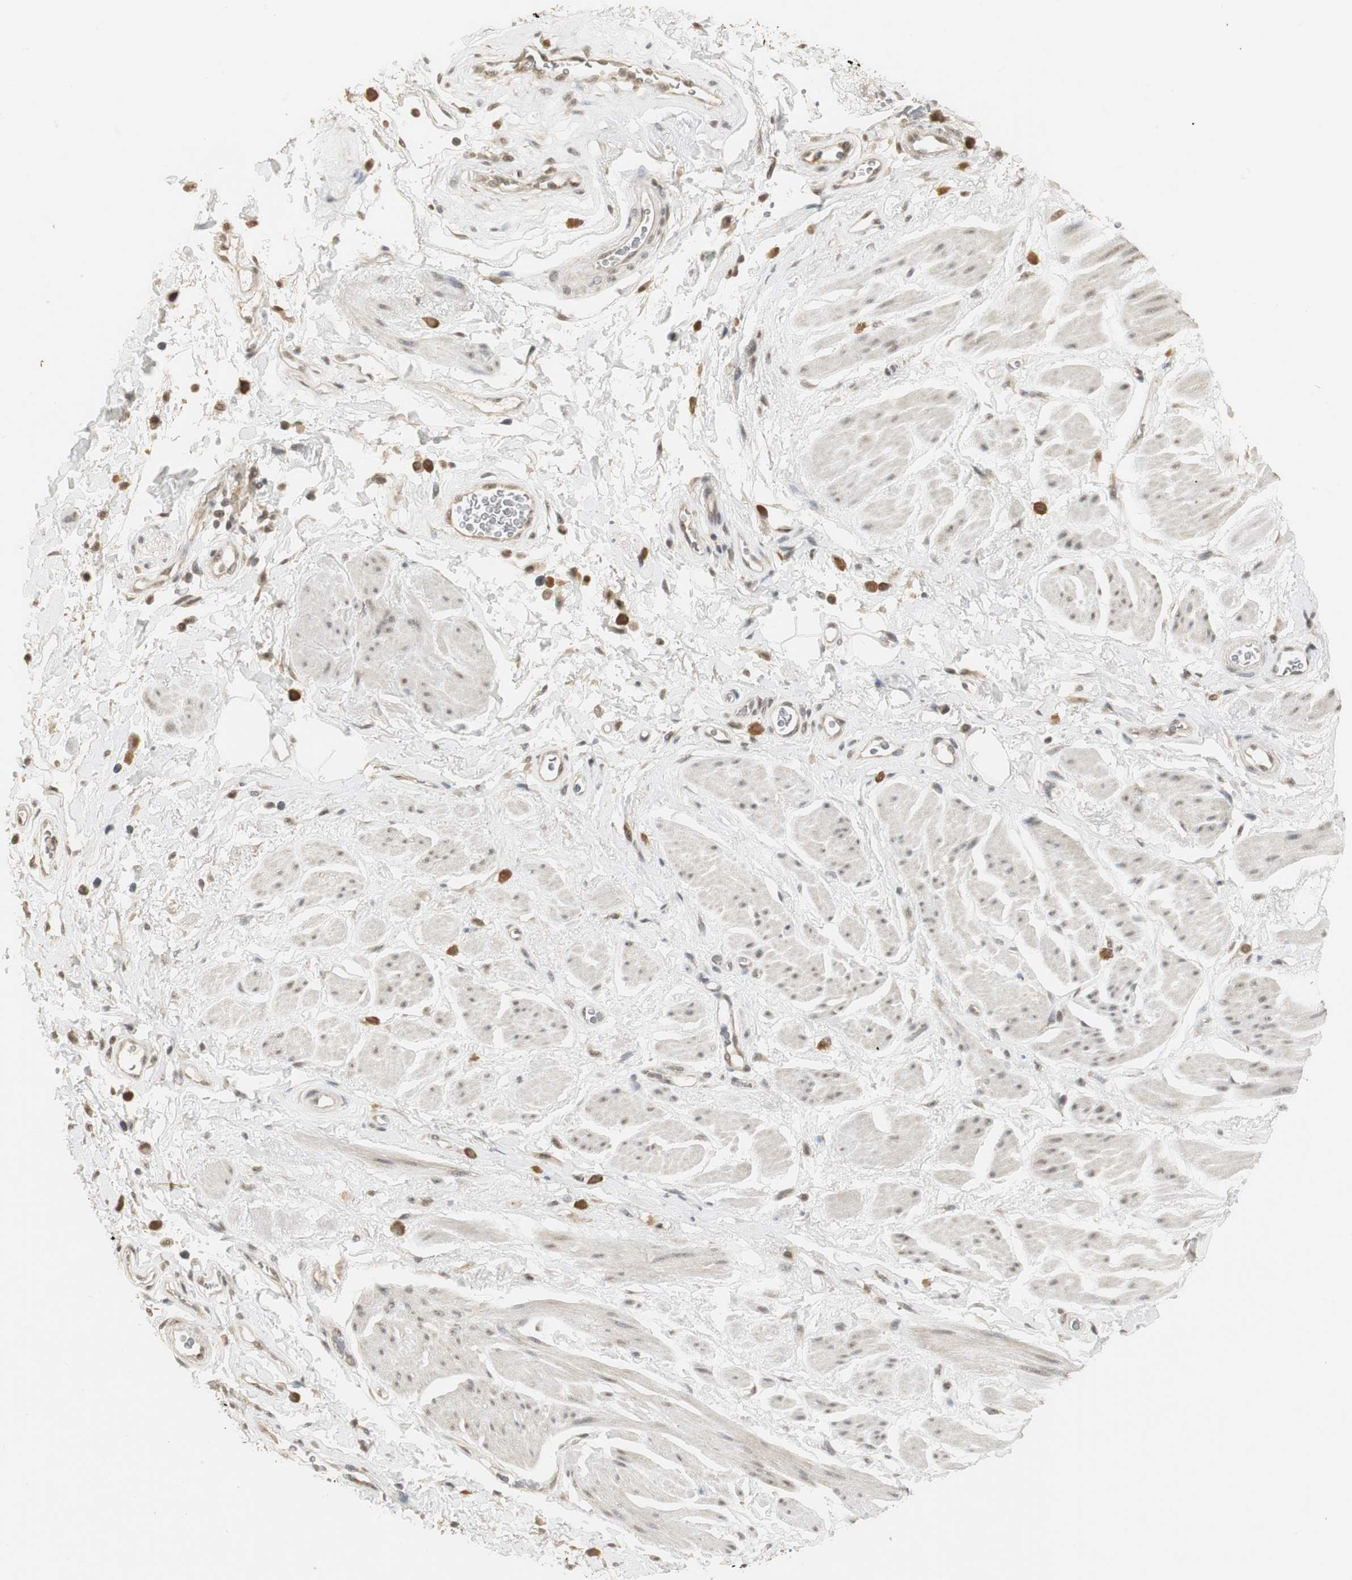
{"staining": {"intensity": "weak", "quantity": "25%-75%", "location": "cytoplasmic/membranous"}, "tissue": "adipose tissue", "cell_type": "Adipocytes", "image_type": "normal", "snomed": [{"axis": "morphology", "description": "Normal tissue, NOS"}, {"axis": "topography", "description": "Soft tissue"}, {"axis": "topography", "description": "Peripheral nerve tissue"}], "caption": "IHC of benign adipose tissue reveals low levels of weak cytoplasmic/membranous expression in about 25%-75% of adipocytes.", "gene": "ELOA", "patient": {"sex": "female", "age": 71}}